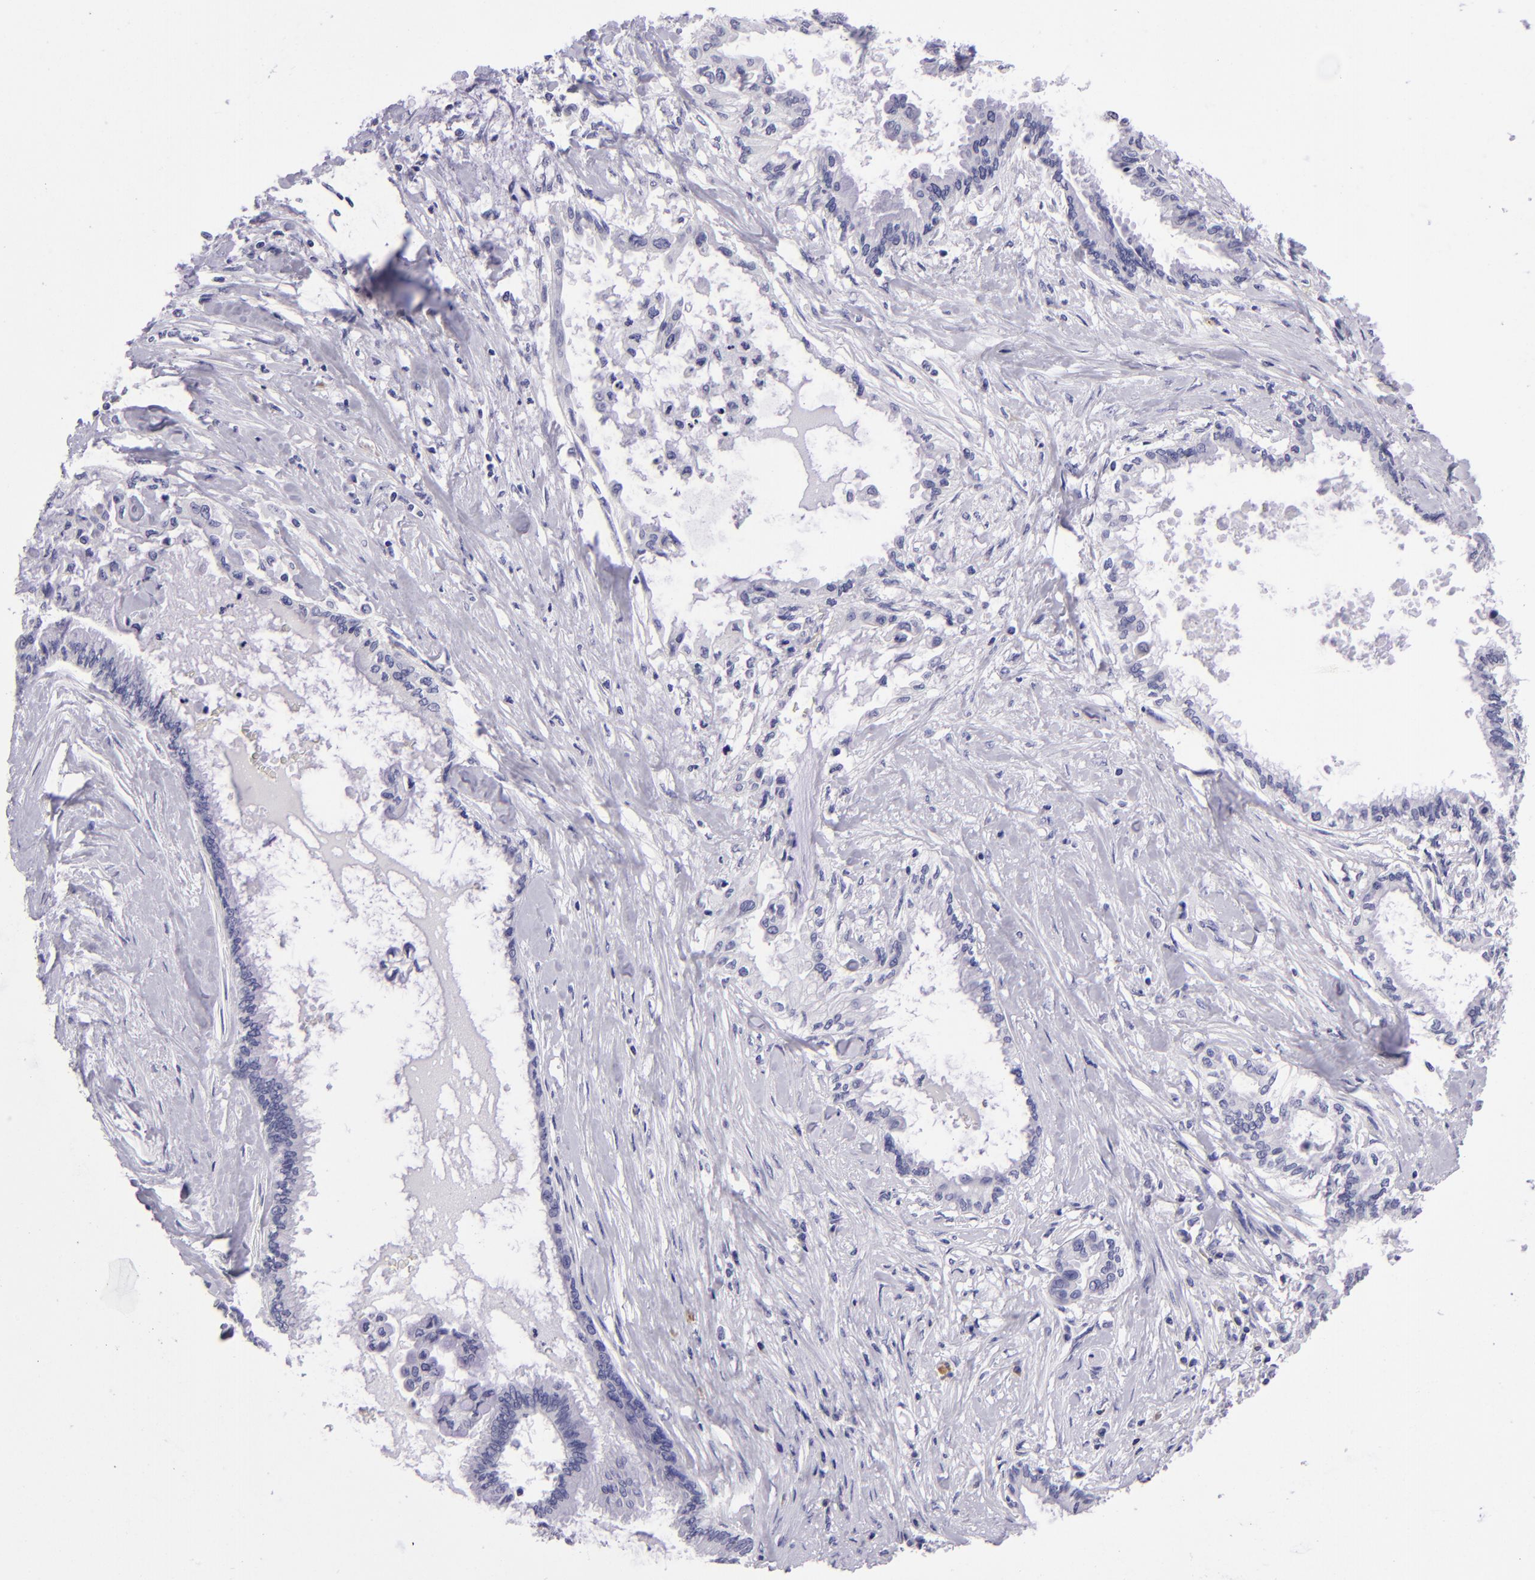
{"staining": {"intensity": "negative", "quantity": "none", "location": "none"}, "tissue": "pancreatic cancer", "cell_type": "Tumor cells", "image_type": "cancer", "snomed": [{"axis": "morphology", "description": "Adenocarcinoma, NOS"}, {"axis": "topography", "description": "Pancreas"}], "caption": "Pancreatic adenocarcinoma stained for a protein using IHC shows no staining tumor cells.", "gene": "TYRP1", "patient": {"sex": "female", "age": 64}}